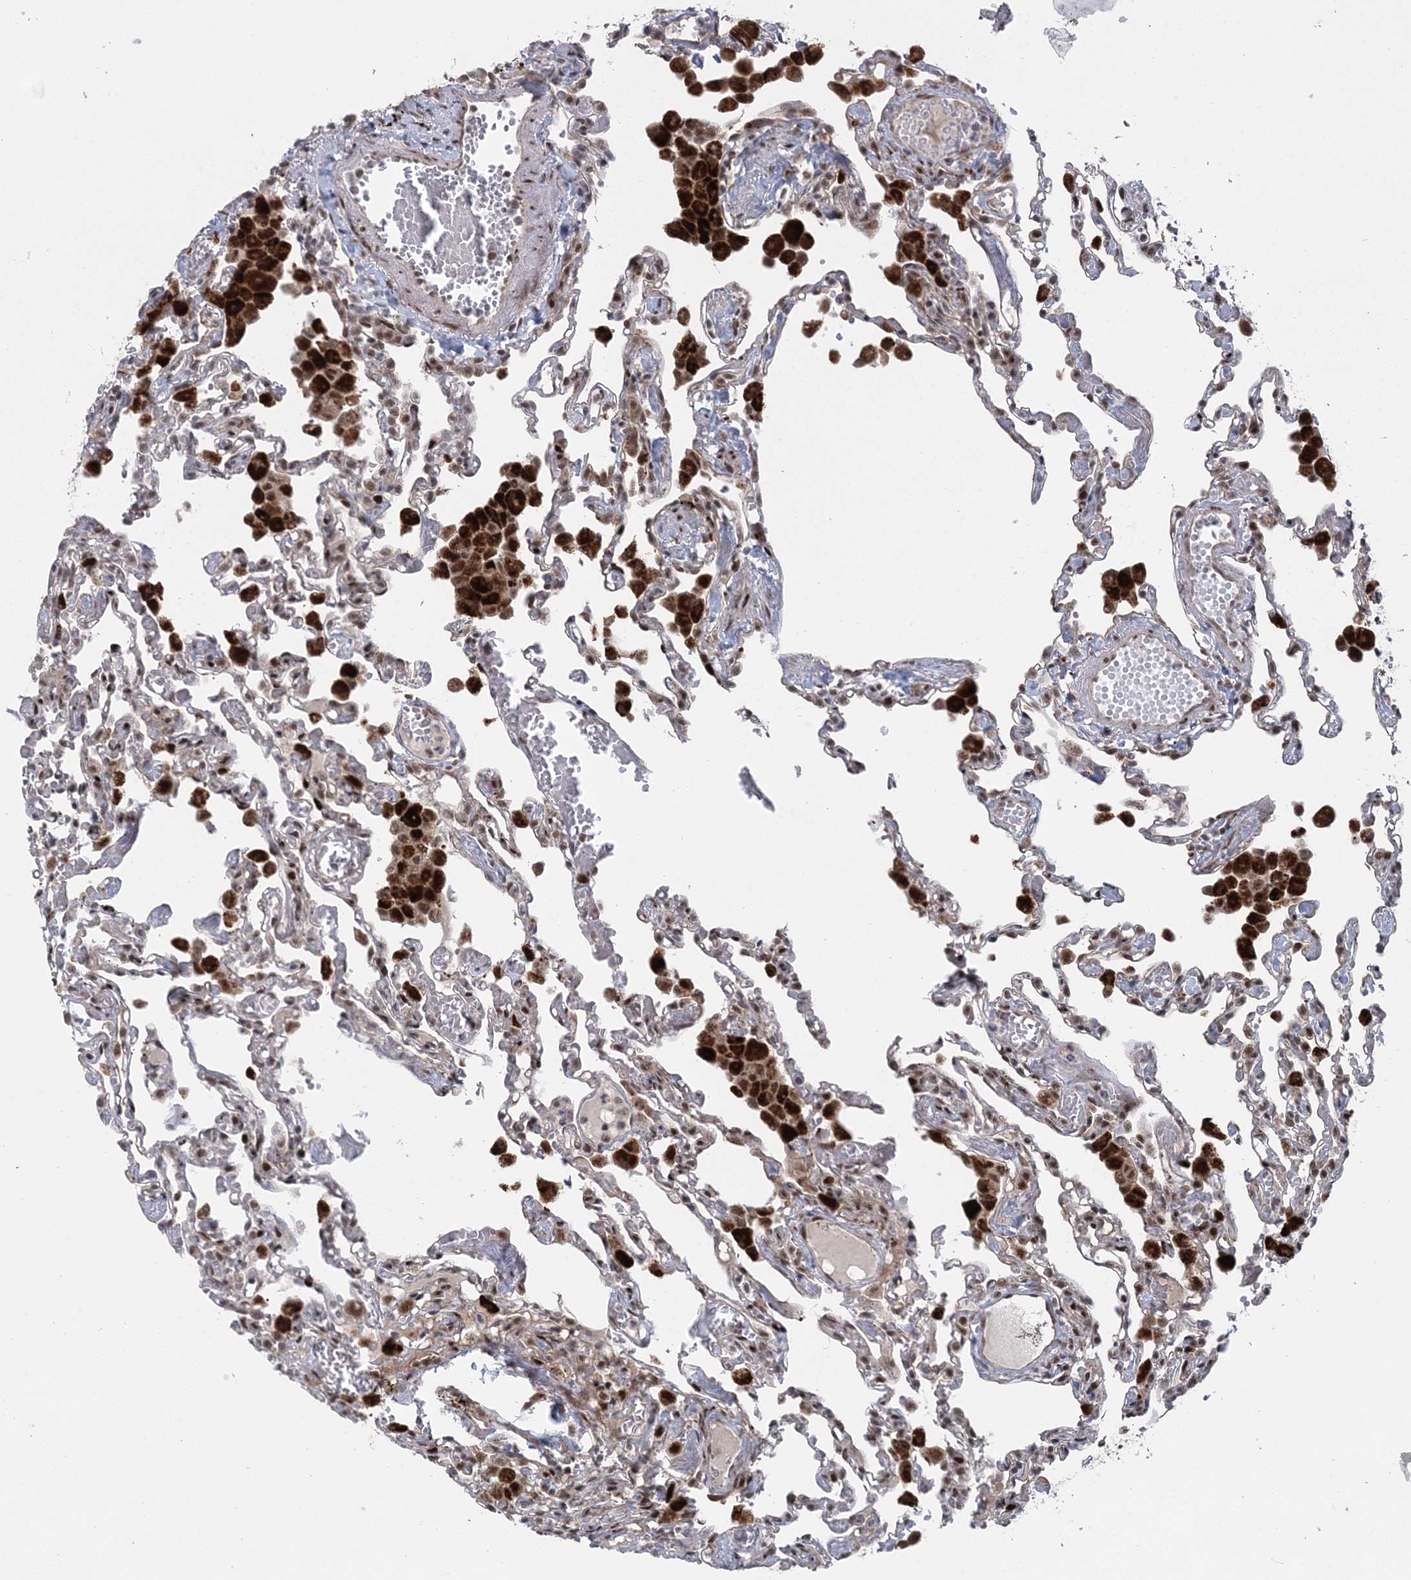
{"staining": {"intensity": "moderate", "quantity": "25%-75%", "location": "nuclear"}, "tissue": "lung", "cell_type": "Alveolar cells", "image_type": "normal", "snomed": [{"axis": "morphology", "description": "Normal tissue, NOS"}, {"axis": "topography", "description": "Bronchus"}, {"axis": "topography", "description": "Lung"}], "caption": "An image showing moderate nuclear staining in about 25%-75% of alveolar cells in benign lung, as visualized by brown immunohistochemical staining.", "gene": "CWC22", "patient": {"sex": "female", "age": 49}}